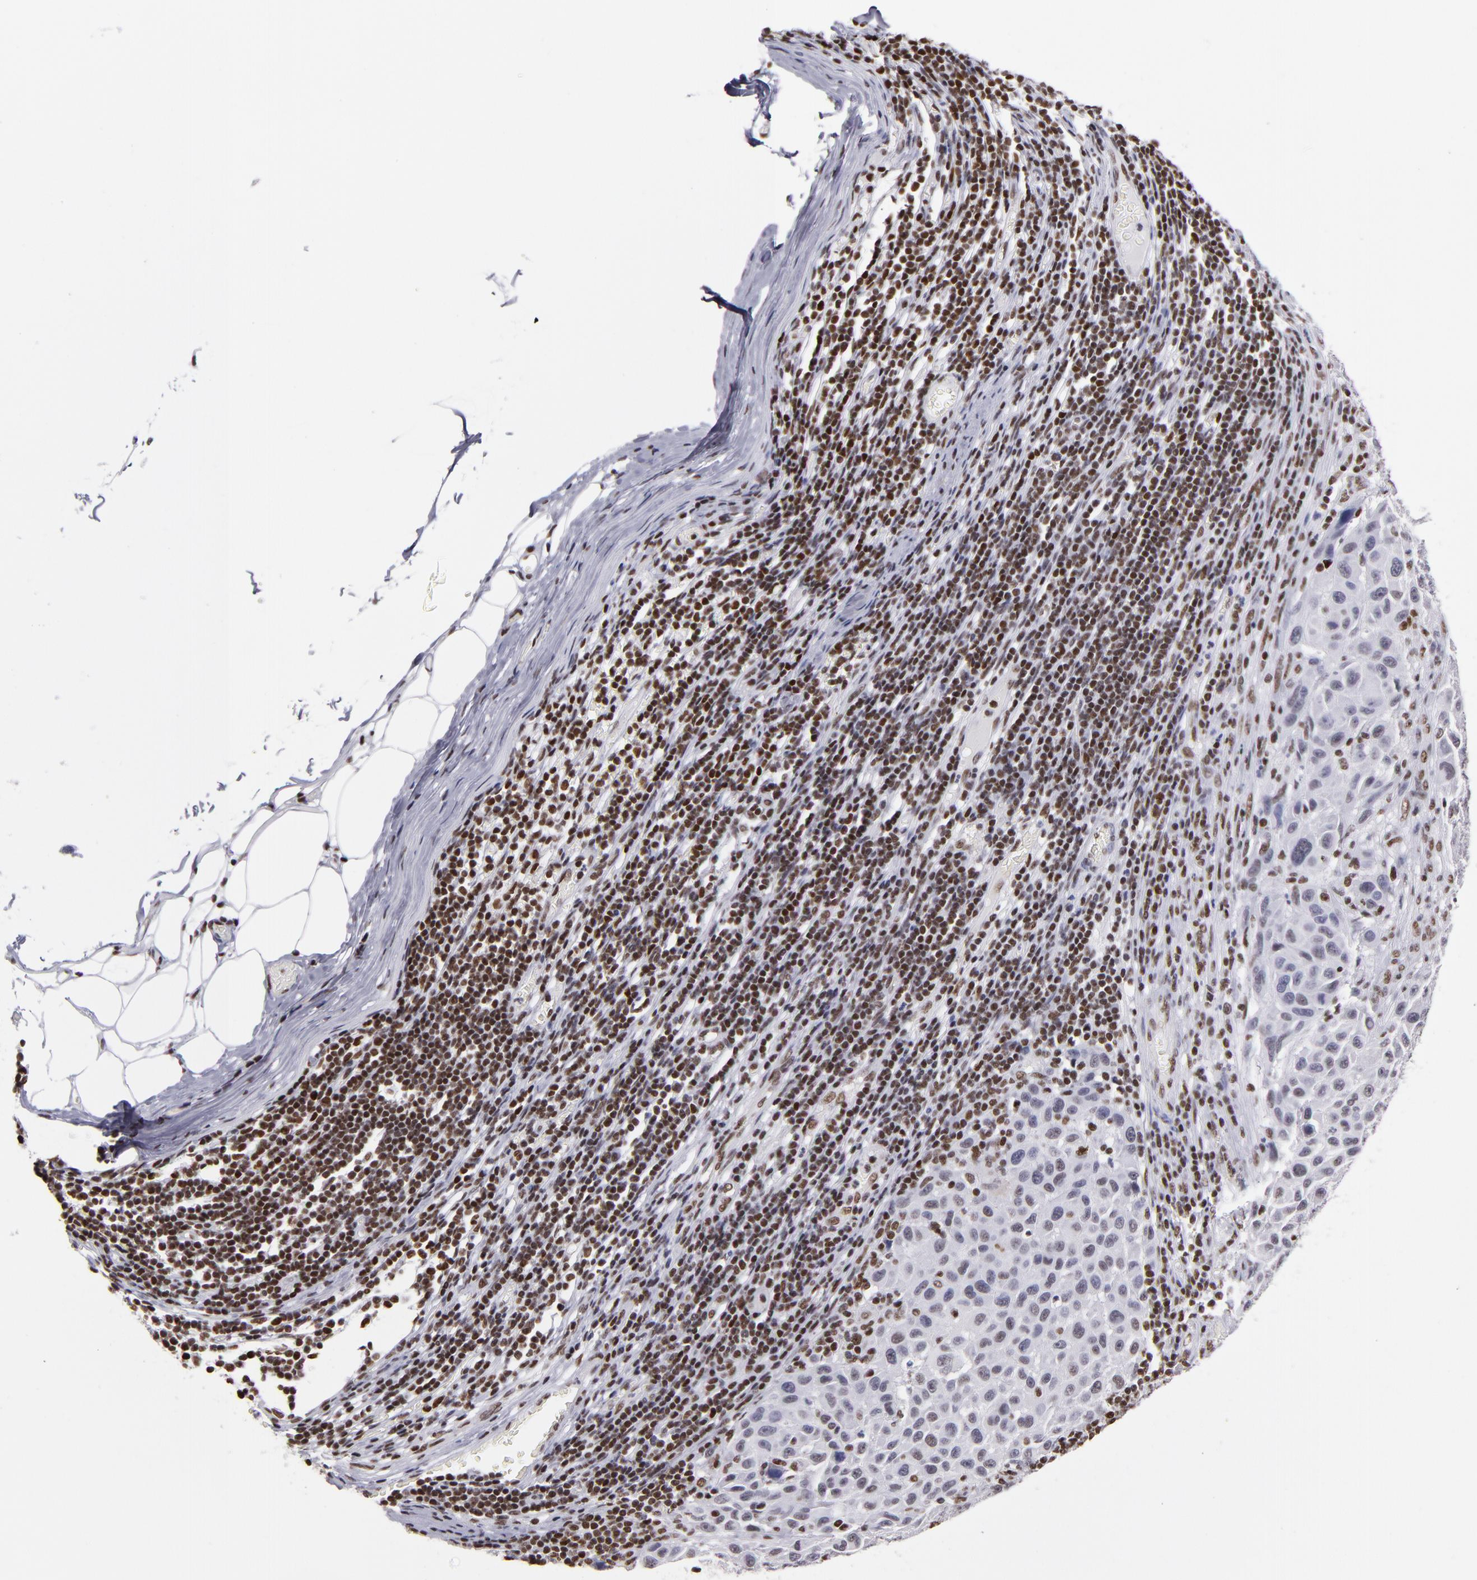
{"staining": {"intensity": "weak", "quantity": "<25%", "location": "nuclear"}, "tissue": "melanoma", "cell_type": "Tumor cells", "image_type": "cancer", "snomed": [{"axis": "morphology", "description": "Malignant melanoma, Metastatic site"}, {"axis": "topography", "description": "Lymph node"}], "caption": "IHC of human melanoma shows no staining in tumor cells.", "gene": "TERF2", "patient": {"sex": "male", "age": 61}}